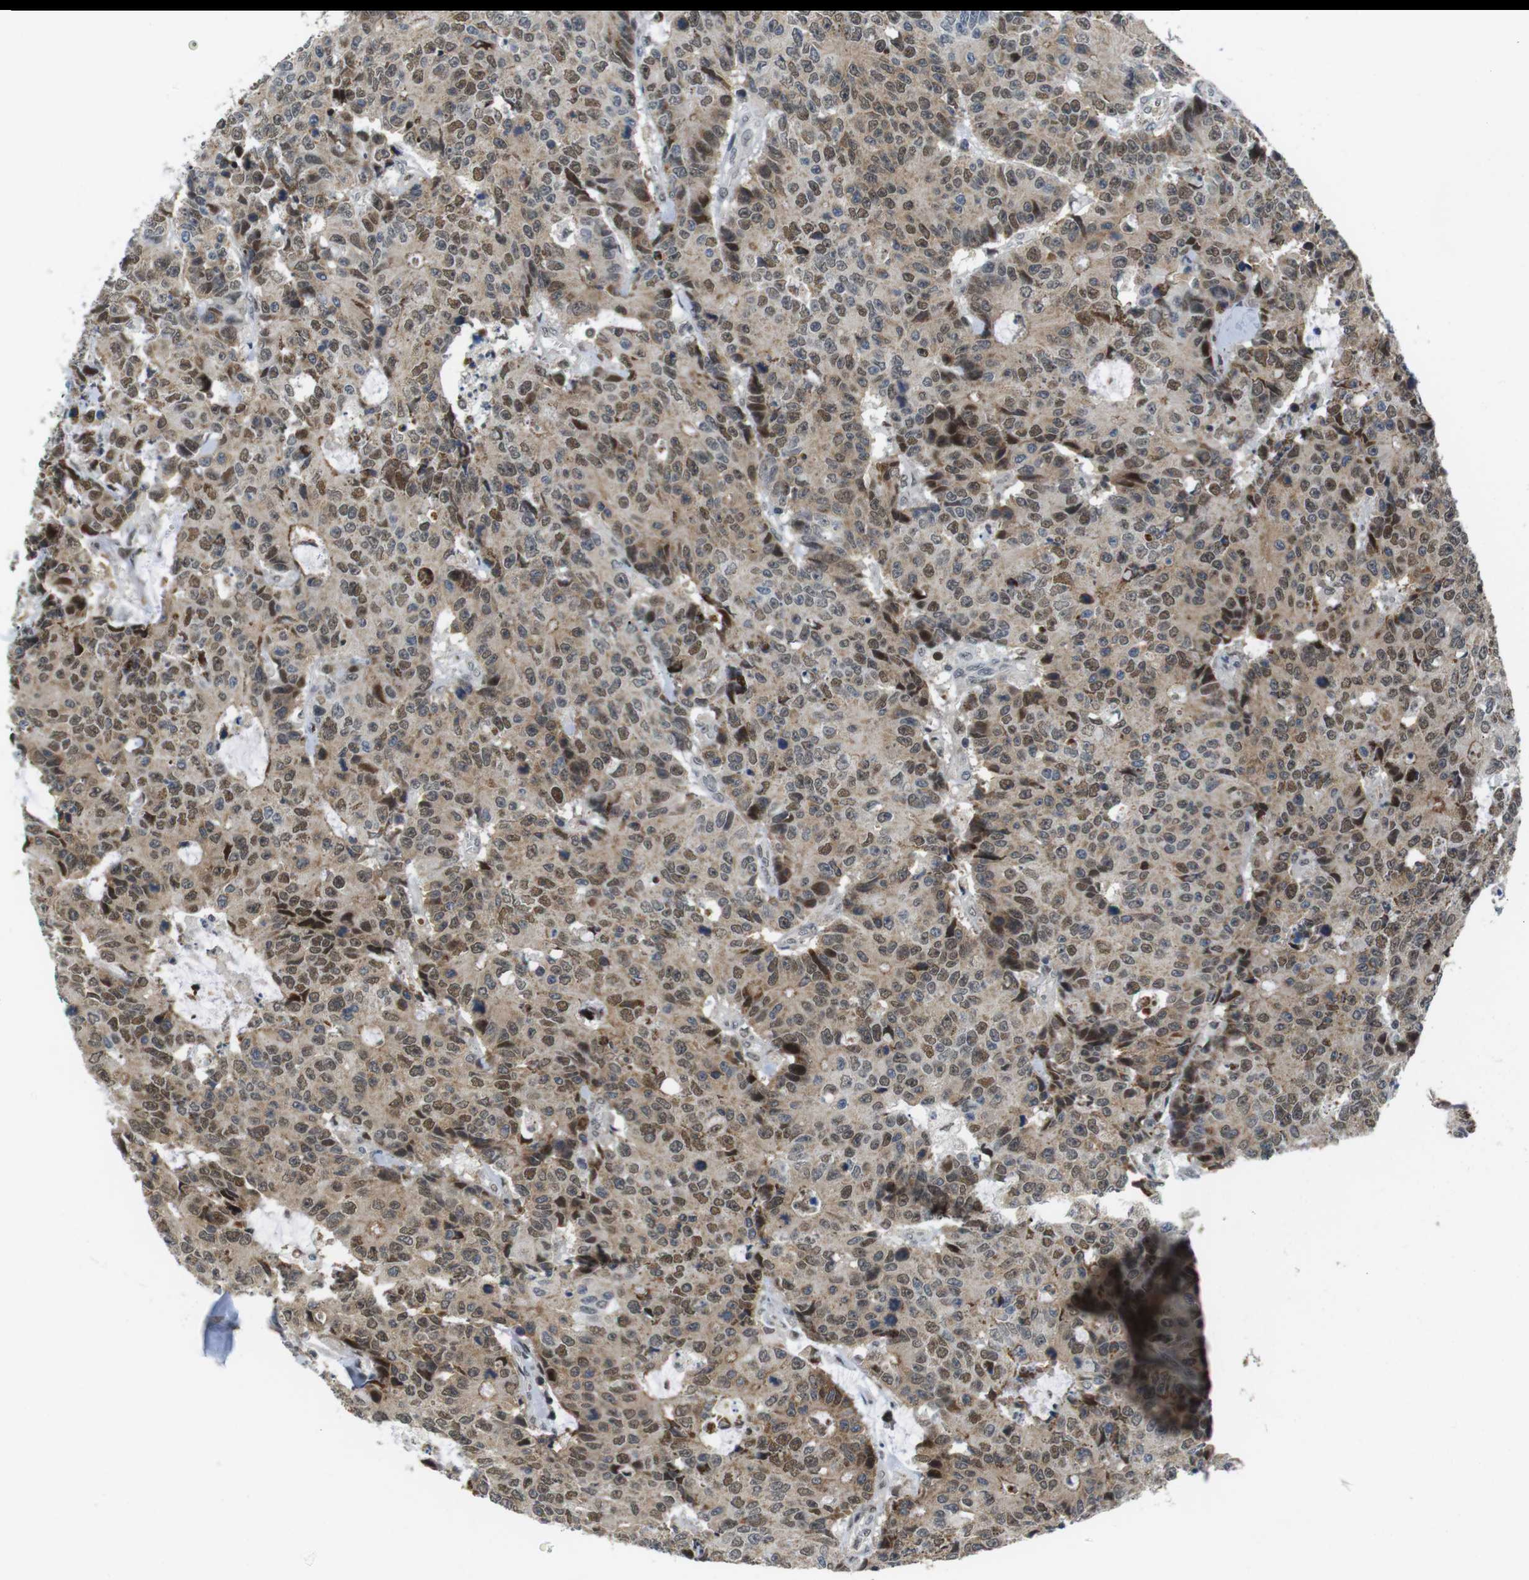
{"staining": {"intensity": "moderate", "quantity": ">75%", "location": "cytoplasmic/membranous,nuclear"}, "tissue": "colorectal cancer", "cell_type": "Tumor cells", "image_type": "cancer", "snomed": [{"axis": "morphology", "description": "Adenocarcinoma, NOS"}, {"axis": "topography", "description": "Colon"}], "caption": "Tumor cells demonstrate medium levels of moderate cytoplasmic/membranous and nuclear staining in approximately >75% of cells in adenocarcinoma (colorectal). (IHC, brightfield microscopy, high magnification).", "gene": "USP7", "patient": {"sex": "female", "age": 86}}